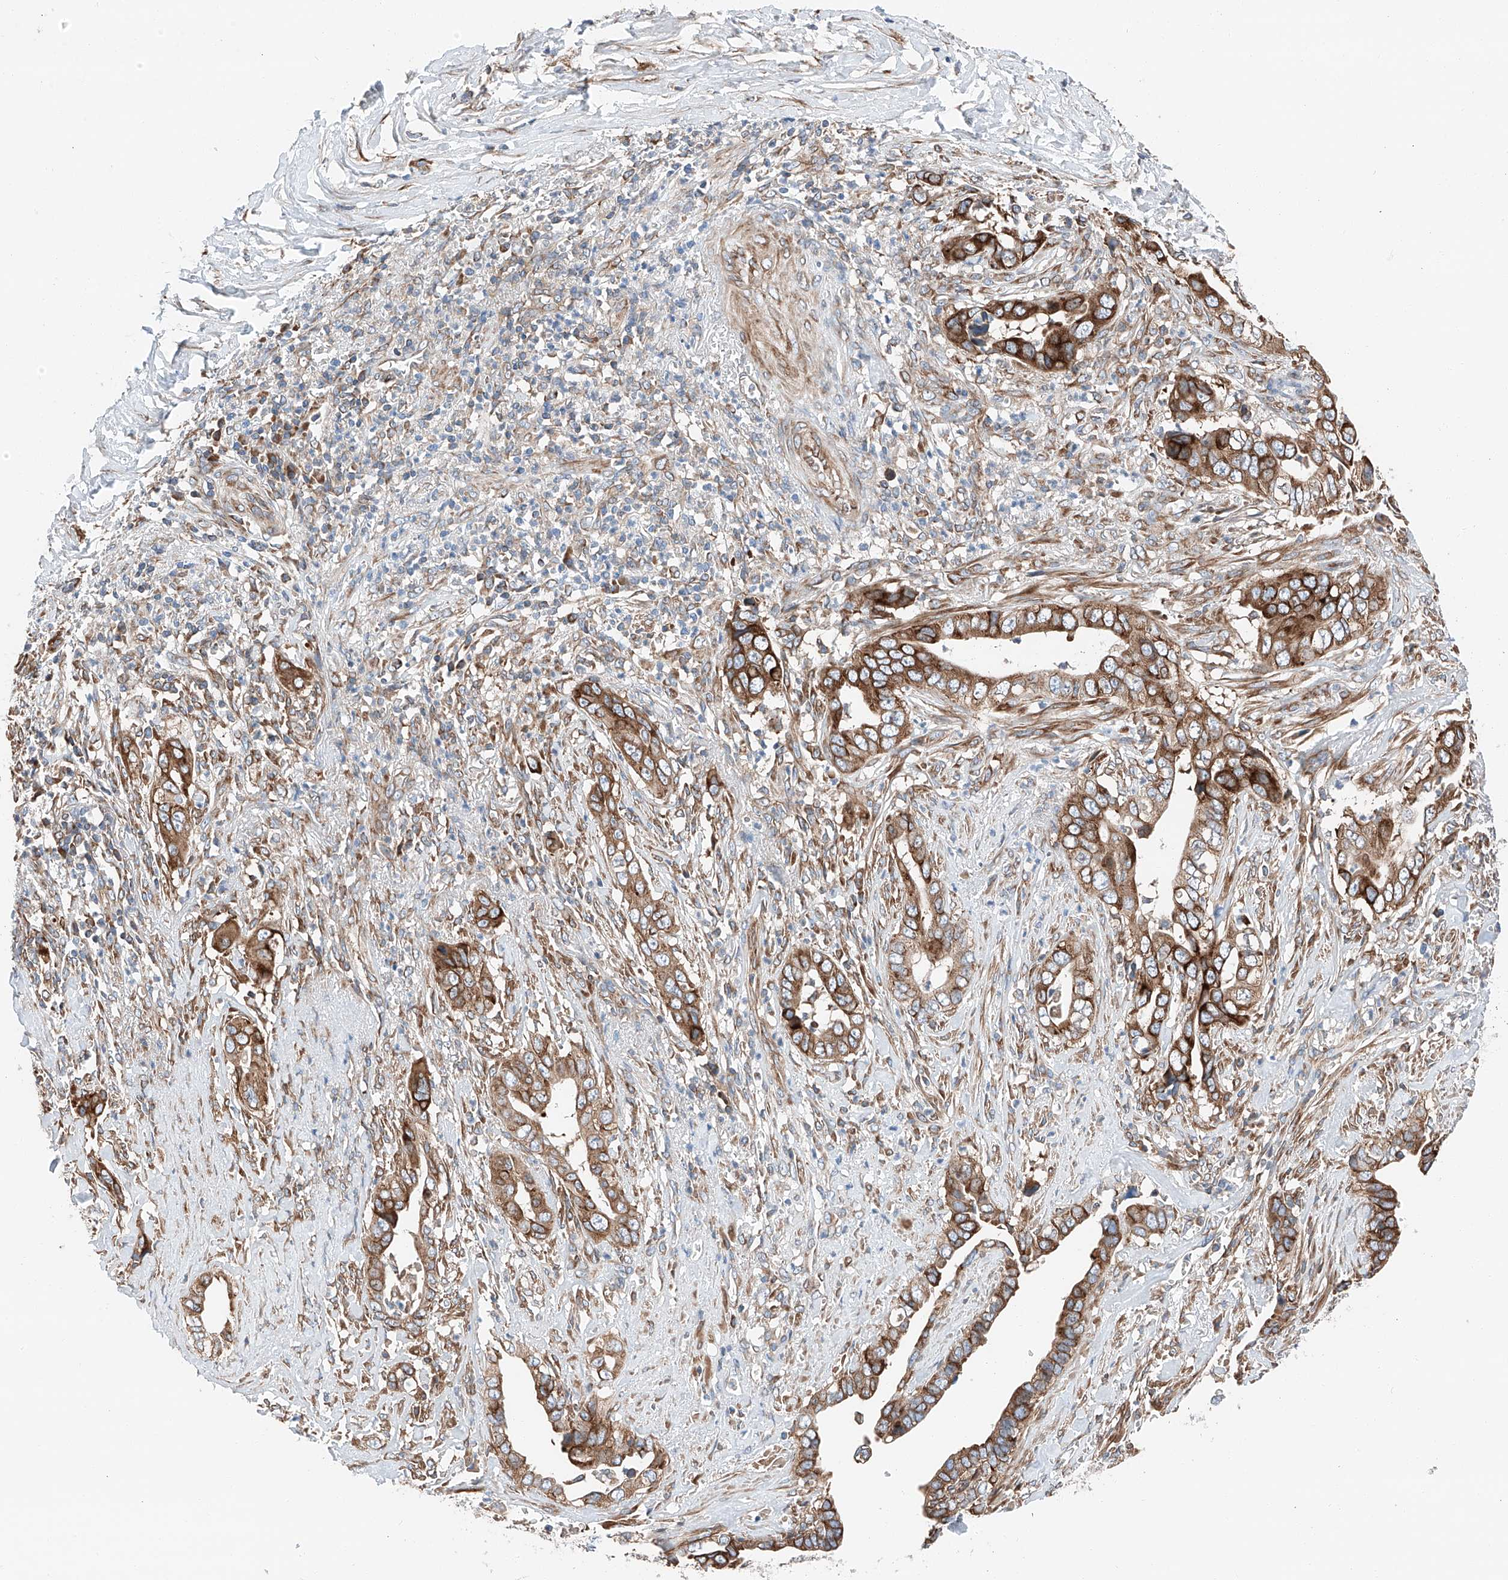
{"staining": {"intensity": "moderate", "quantity": ">75%", "location": "cytoplasmic/membranous"}, "tissue": "liver cancer", "cell_type": "Tumor cells", "image_type": "cancer", "snomed": [{"axis": "morphology", "description": "Cholangiocarcinoma"}, {"axis": "topography", "description": "Liver"}], "caption": "Moderate cytoplasmic/membranous expression for a protein is present in approximately >75% of tumor cells of cholangiocarcinoma (liver) using IHC.", "gene": "ZC3H15", "patient": {"sex": "female", "age": 79}}